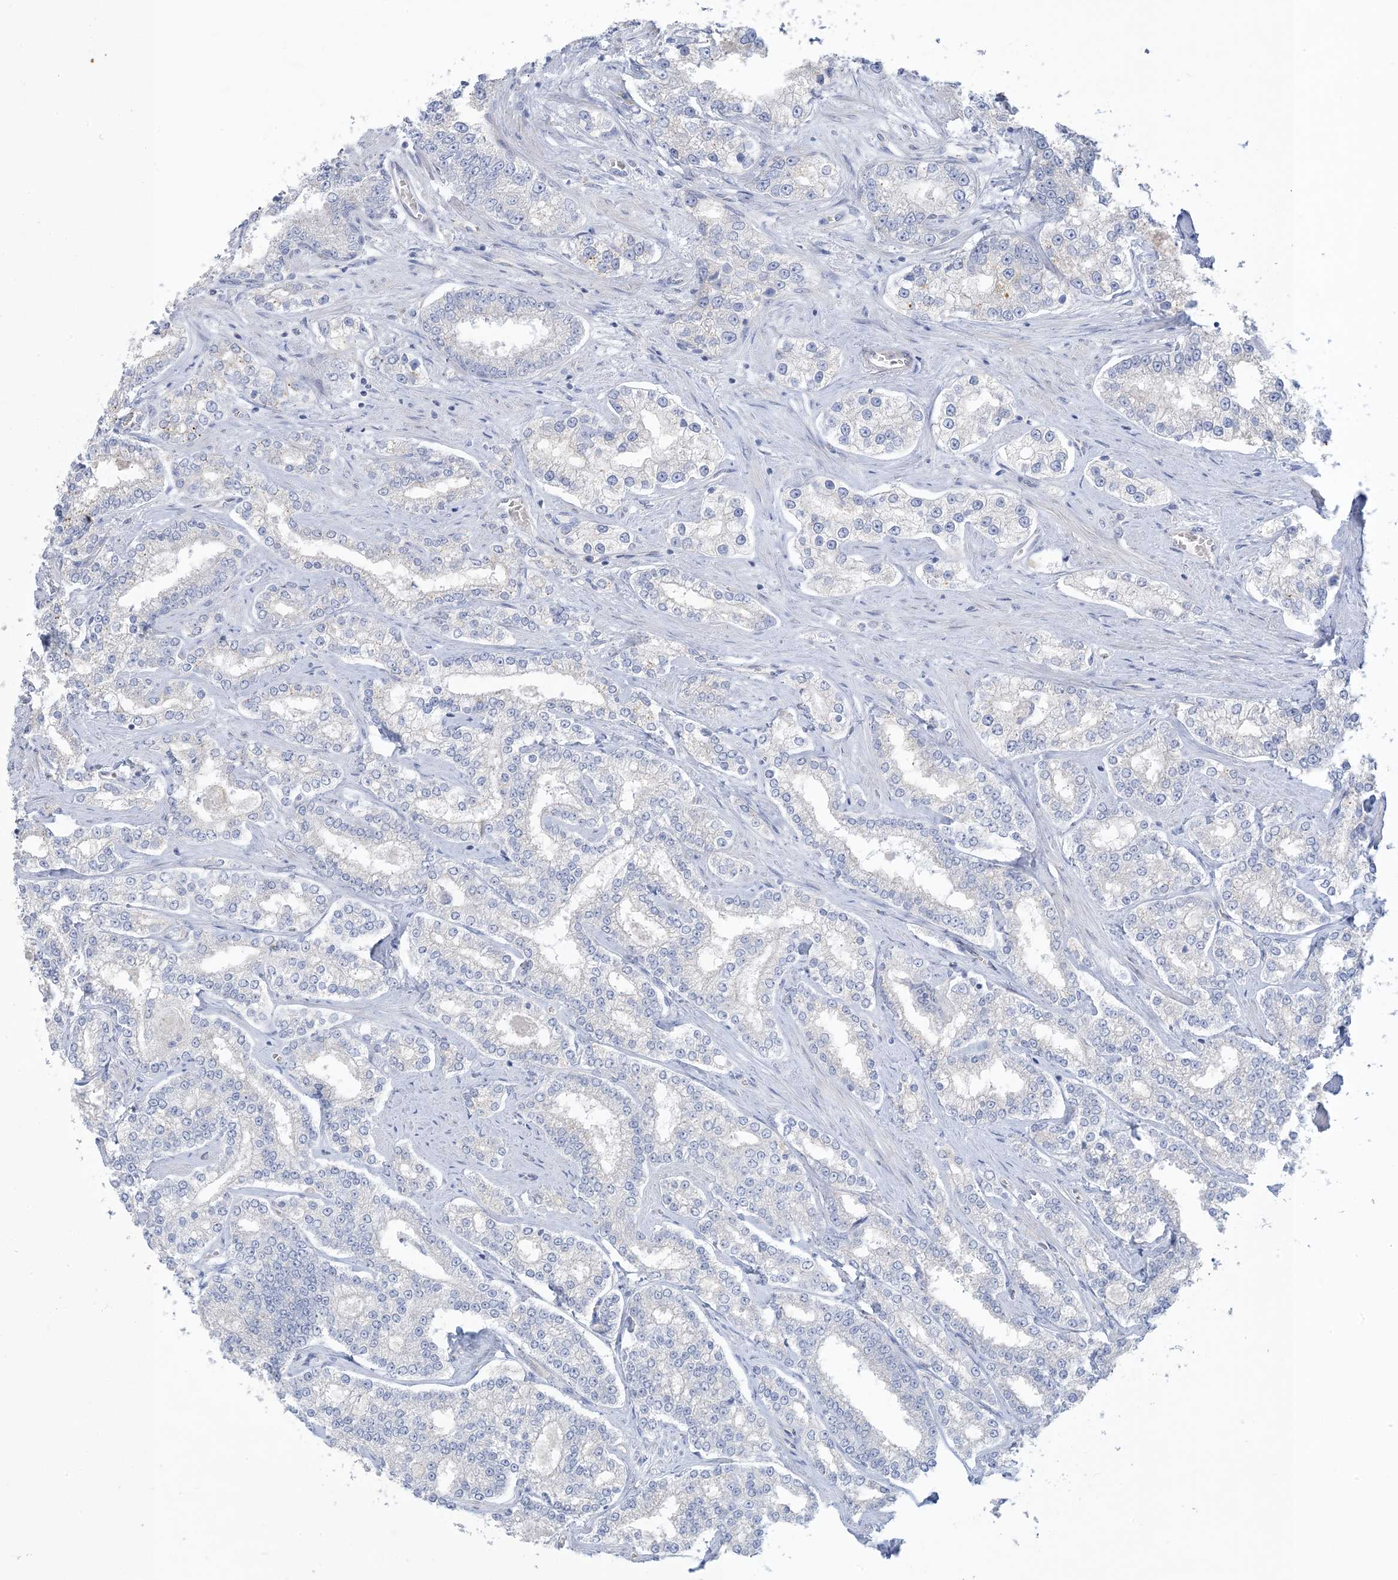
{"staining": {"intensity": "negative", "quantity": "none", "location": "none"}, "tissue": "prostate cancer", "cell_type": "Tumor cells", "image_type": "cancer", "snomed": [{"axis": "morphology", "description": "Normal tissue, NOS"}, {"axis": "morphology", "description": "Adenocarcinoma, High grade"}, {"axis": "topography", "description": "Prostate"}], "caption": "Prostate cancer (high-grade adenocarcinoma) stained for a protein using immunohistochemistry (IHC) reveals no staining tumor cells.", "gene": "XIRP2", "patient": {"sex": "male", "age": 83}}